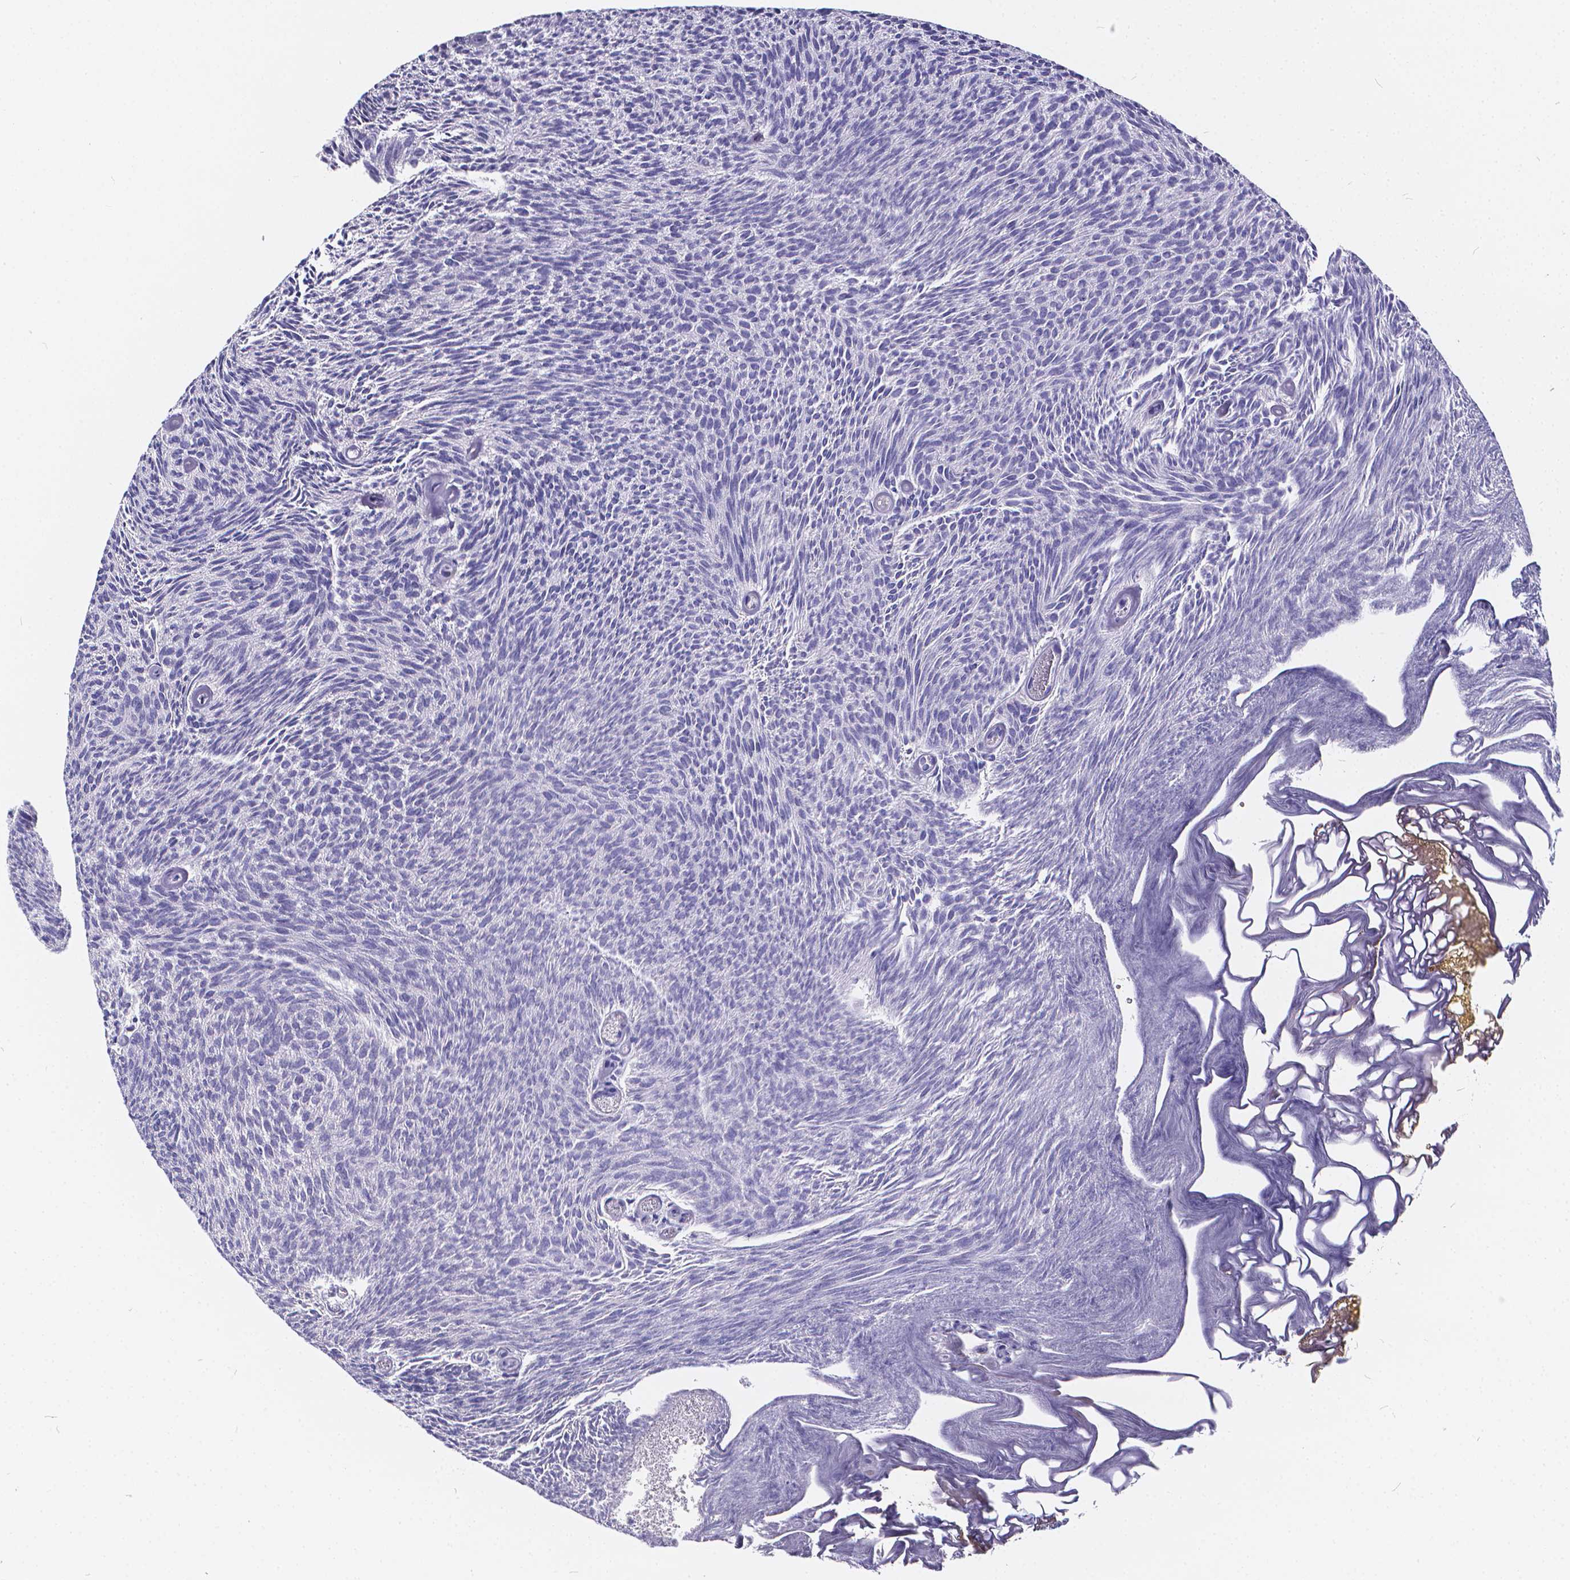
{"staining": {"intensity": "negative", "quantity": "none", "location": "none"}, "tissue": "urothelial cancer", "cell_type": "Tumor cells", "image_type": "cancer", "snomed": [{"axis": "morphology", "description": "Urothelial carcinoma, Low grade"}, {"axis": "topography", "description": "Urinary bladder"}], "caption": "This is an IHC image of urothelial cancer. There is no positivity in tumor cells.", "gene": "SPEF2", "patient": {"sex": "male", "age": 77}}